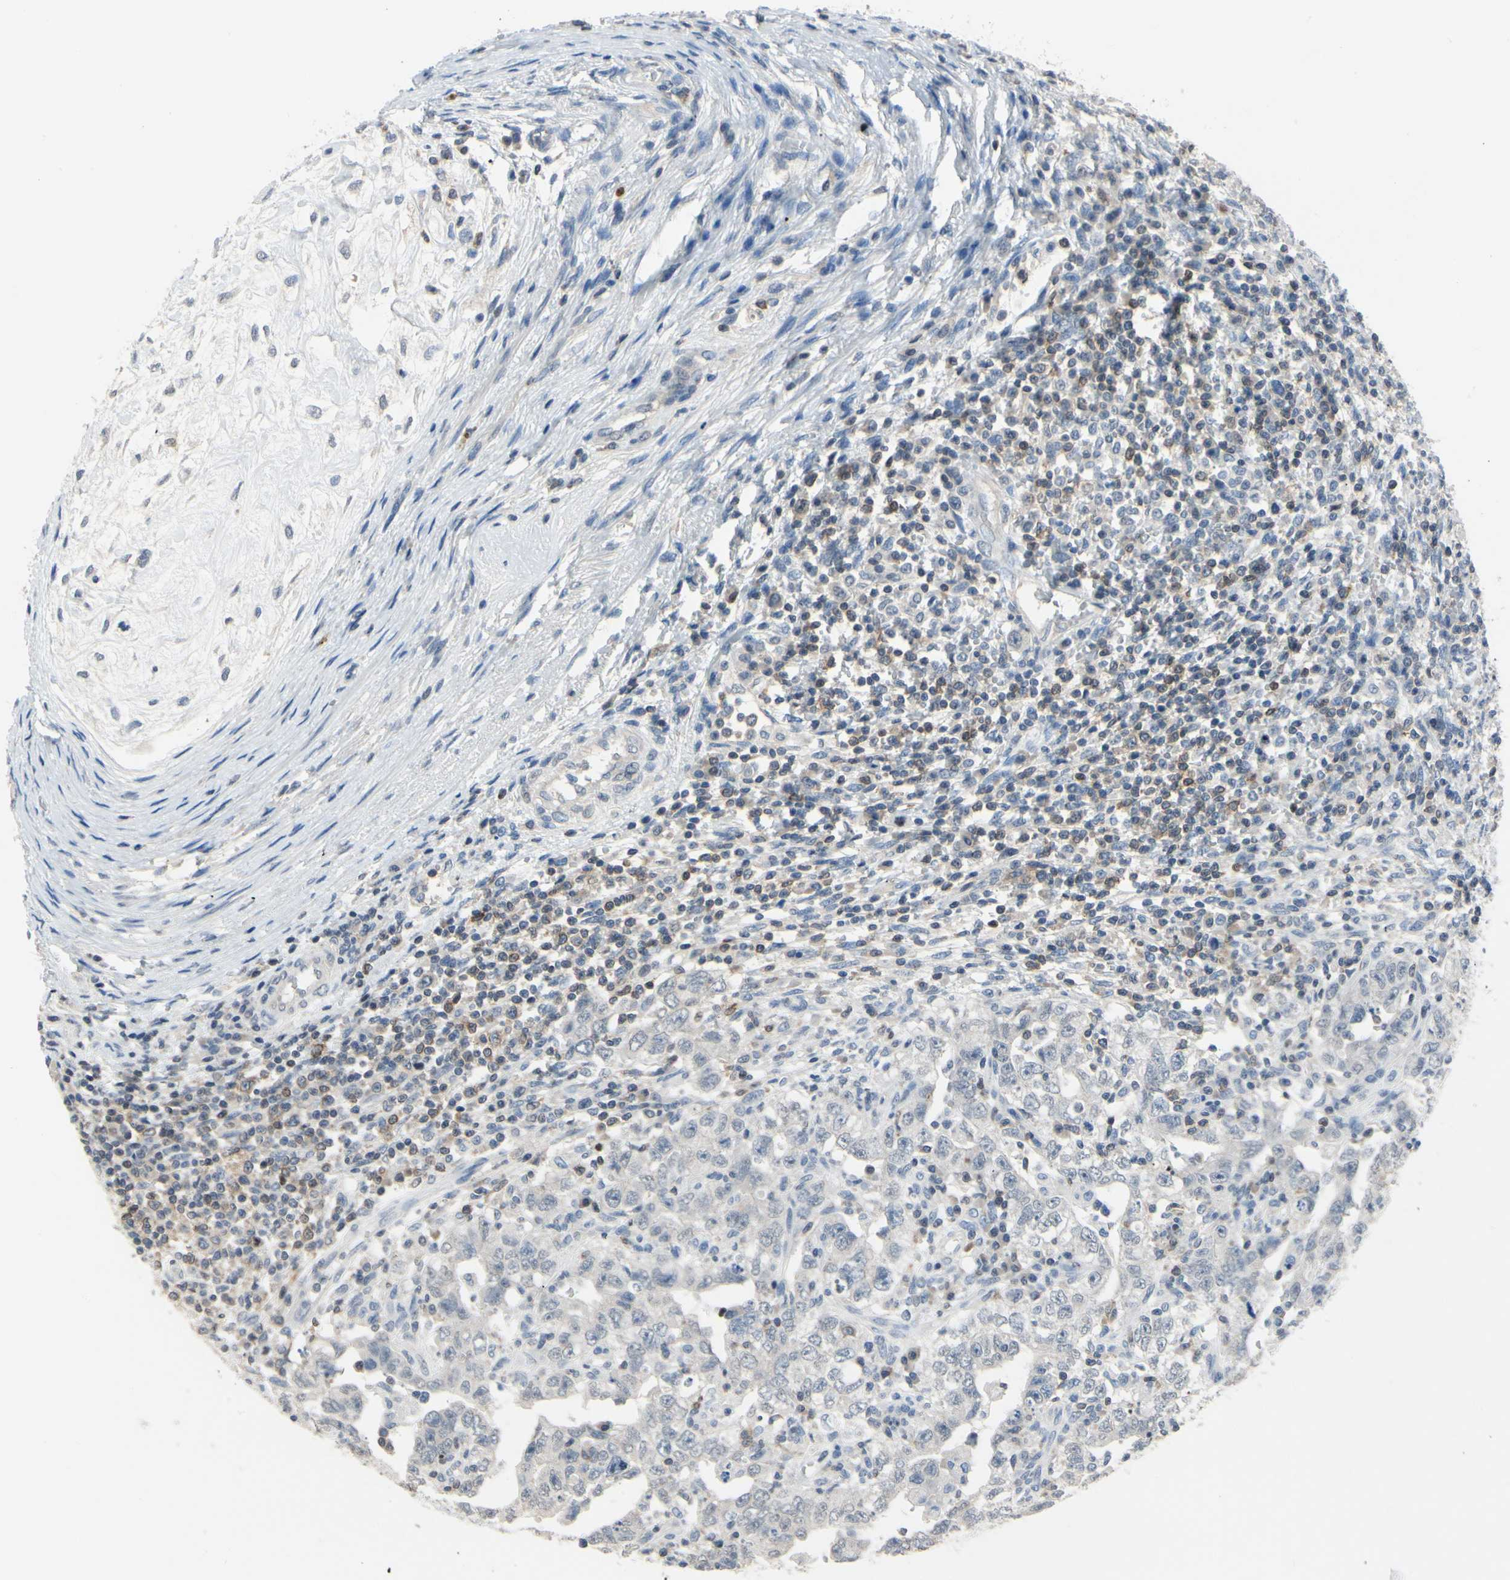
{"staining": {"intensity": "negative", "quantity": "none", "location": "none"}, "tissue": "testis cancer", "cell_type": "Tumor cells", "image_type": "cancer", "snomed": [{"axis": "morphology", "description": "Carcinoma, Embryonal, NOS"}, {"axis": "topography", "description": "Testis"}], "caption": "Tumor cells are negative for brown protein staining in testis cancer (embryonal carcinoma).", "gene": "NFATC2", "patient": {"sex": "male", "age": 26}}